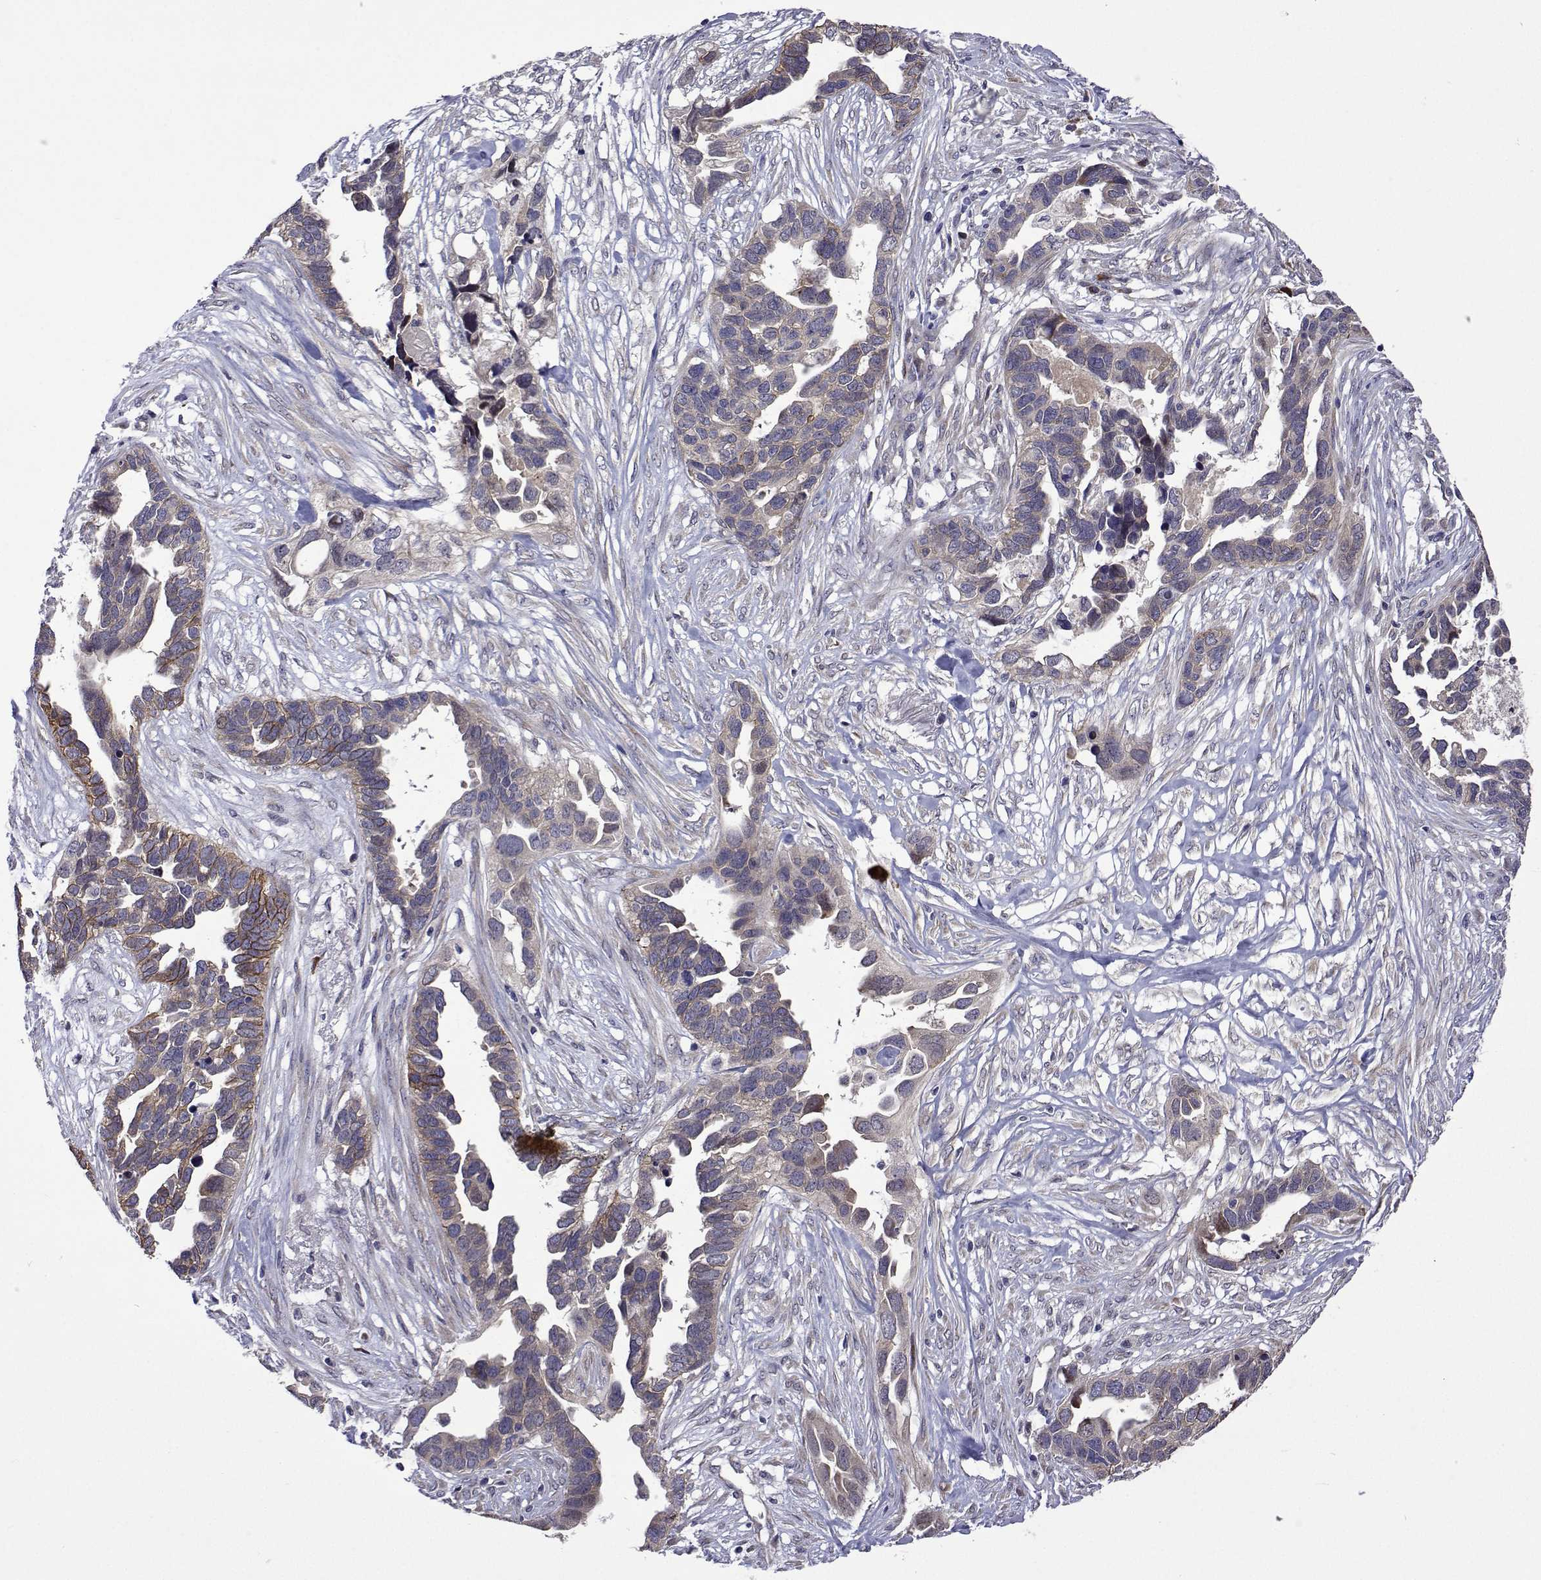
{"staining": {"intensity": "weak", "quantity": "25%-75%", "location": "cytoplasmic/membranous"}, "tissue": "ovarian cancer", "cell_type": "Tumor cells", "image_type": "cancer", "snomed": [{"axis": "morphology", "description": "Cystadenocarcinoma, serous, NOS"}, {"axis": "topography", "description": "Ovary"}], "caption": "This is a photomicrograph of immunohistochemistry (IHC) staining of ovarian serous cystadenocarcinoma, which shows weak positivity in the cytoplasmic/membranous of tumor cells.", "gene": "TARBP2", "patient": {"sex": "female", "age": 54}}